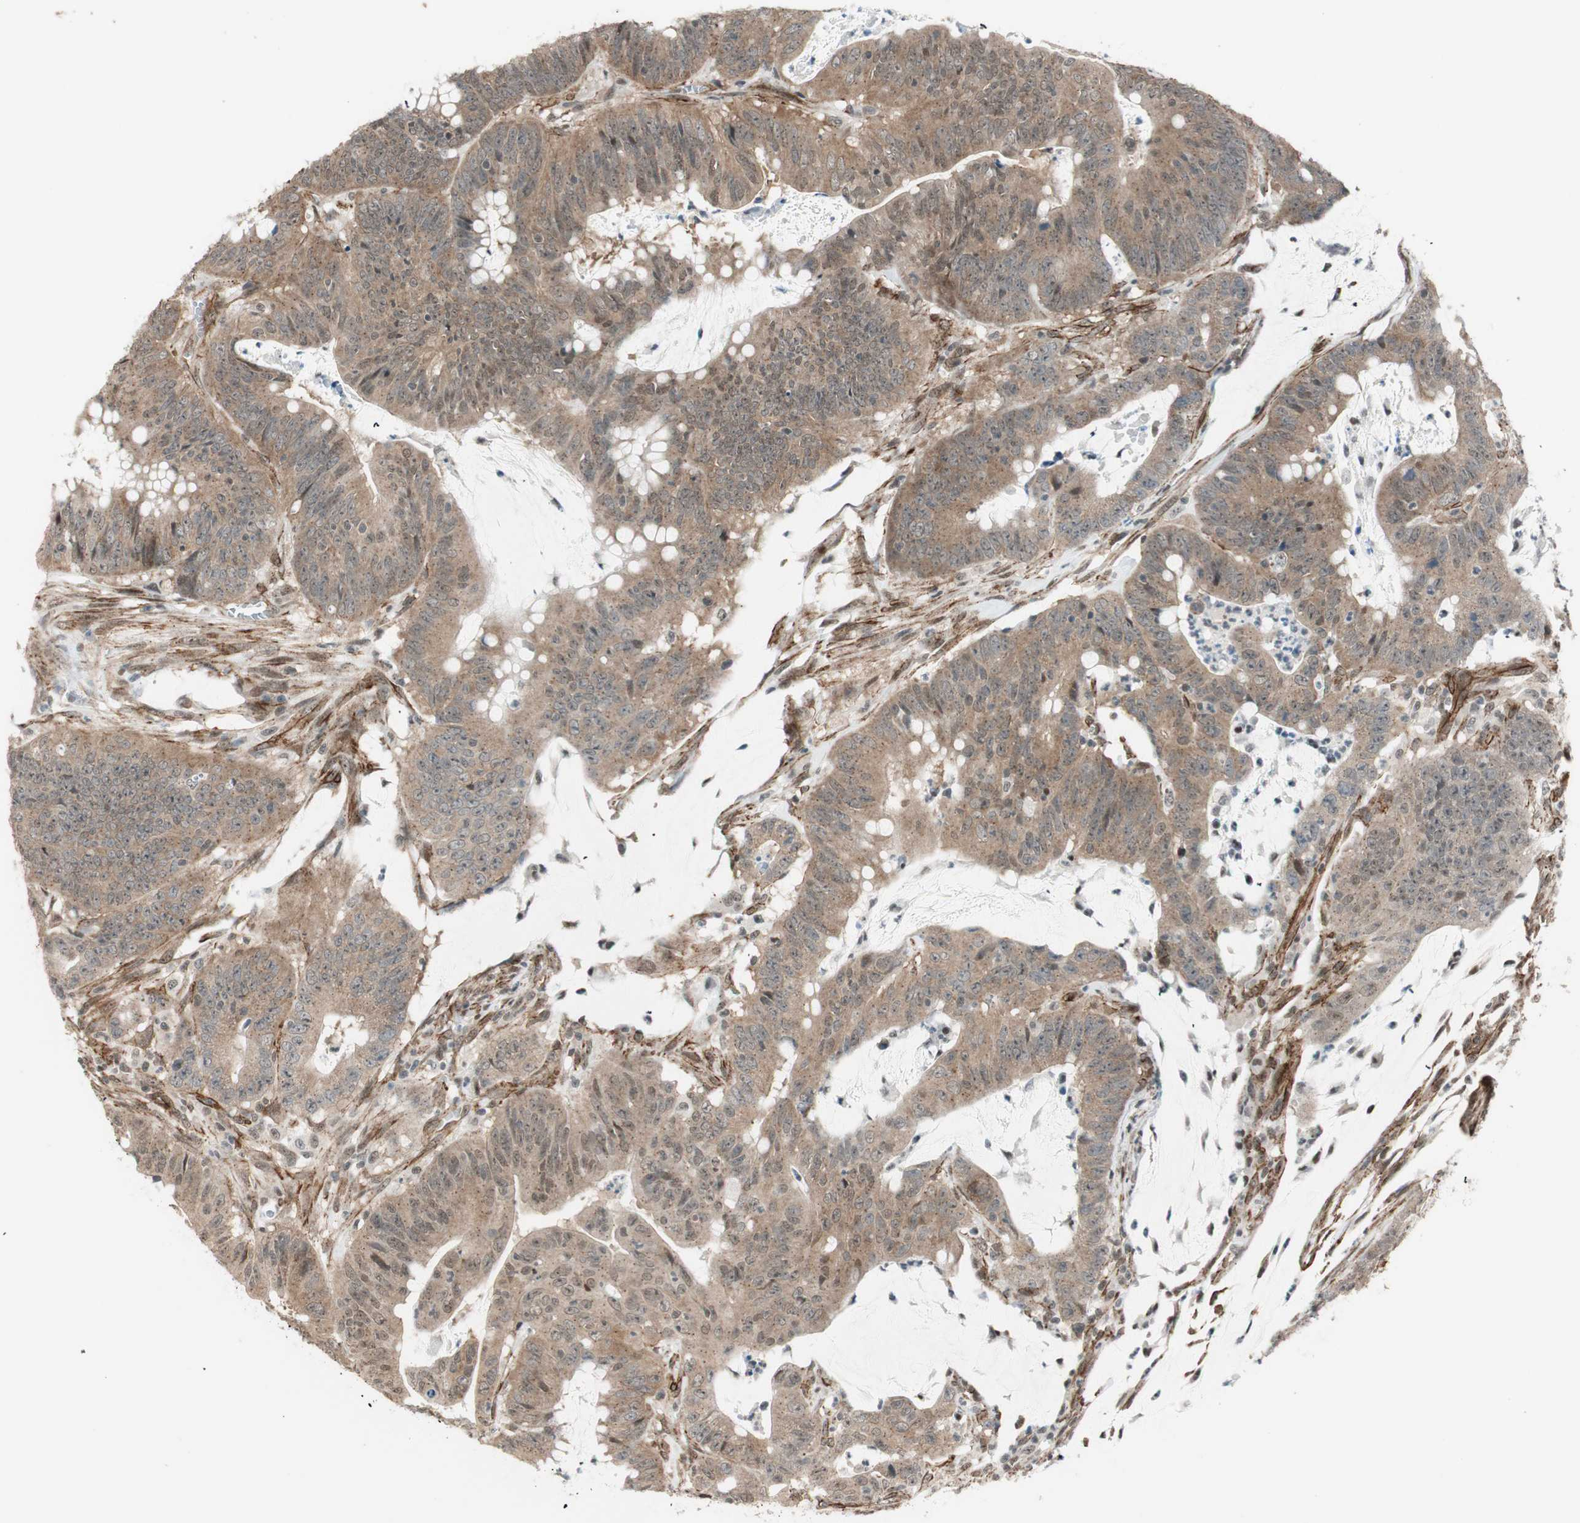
{"staining": {"intensity": "moderate", "quantity": ">75%", "location": "cytoplasmic/membranous"}, "tissue": "colorectal cancer", "cell_type": "Tumor cells", "image_type": "cancer", "snomed": [{"axis": "morphology", "description": "Adenocarcinoma, NOS"}, {"axis": "topography", "description": "Colon"}], "caption": "Immunohistochemical staining of colorectal adenocarcinoma exhibits medium levels of moderate cytoplasmic/membranous positivity in about >75% of tumor cells. (Stains: DAB (3,3'-diaminobenzidine) in brown, nuclei in blue, Microscopy: brightfield microscopy at high magnification).", "gene": "CDK19", "patient": {"sex": "male", "age": 45}}